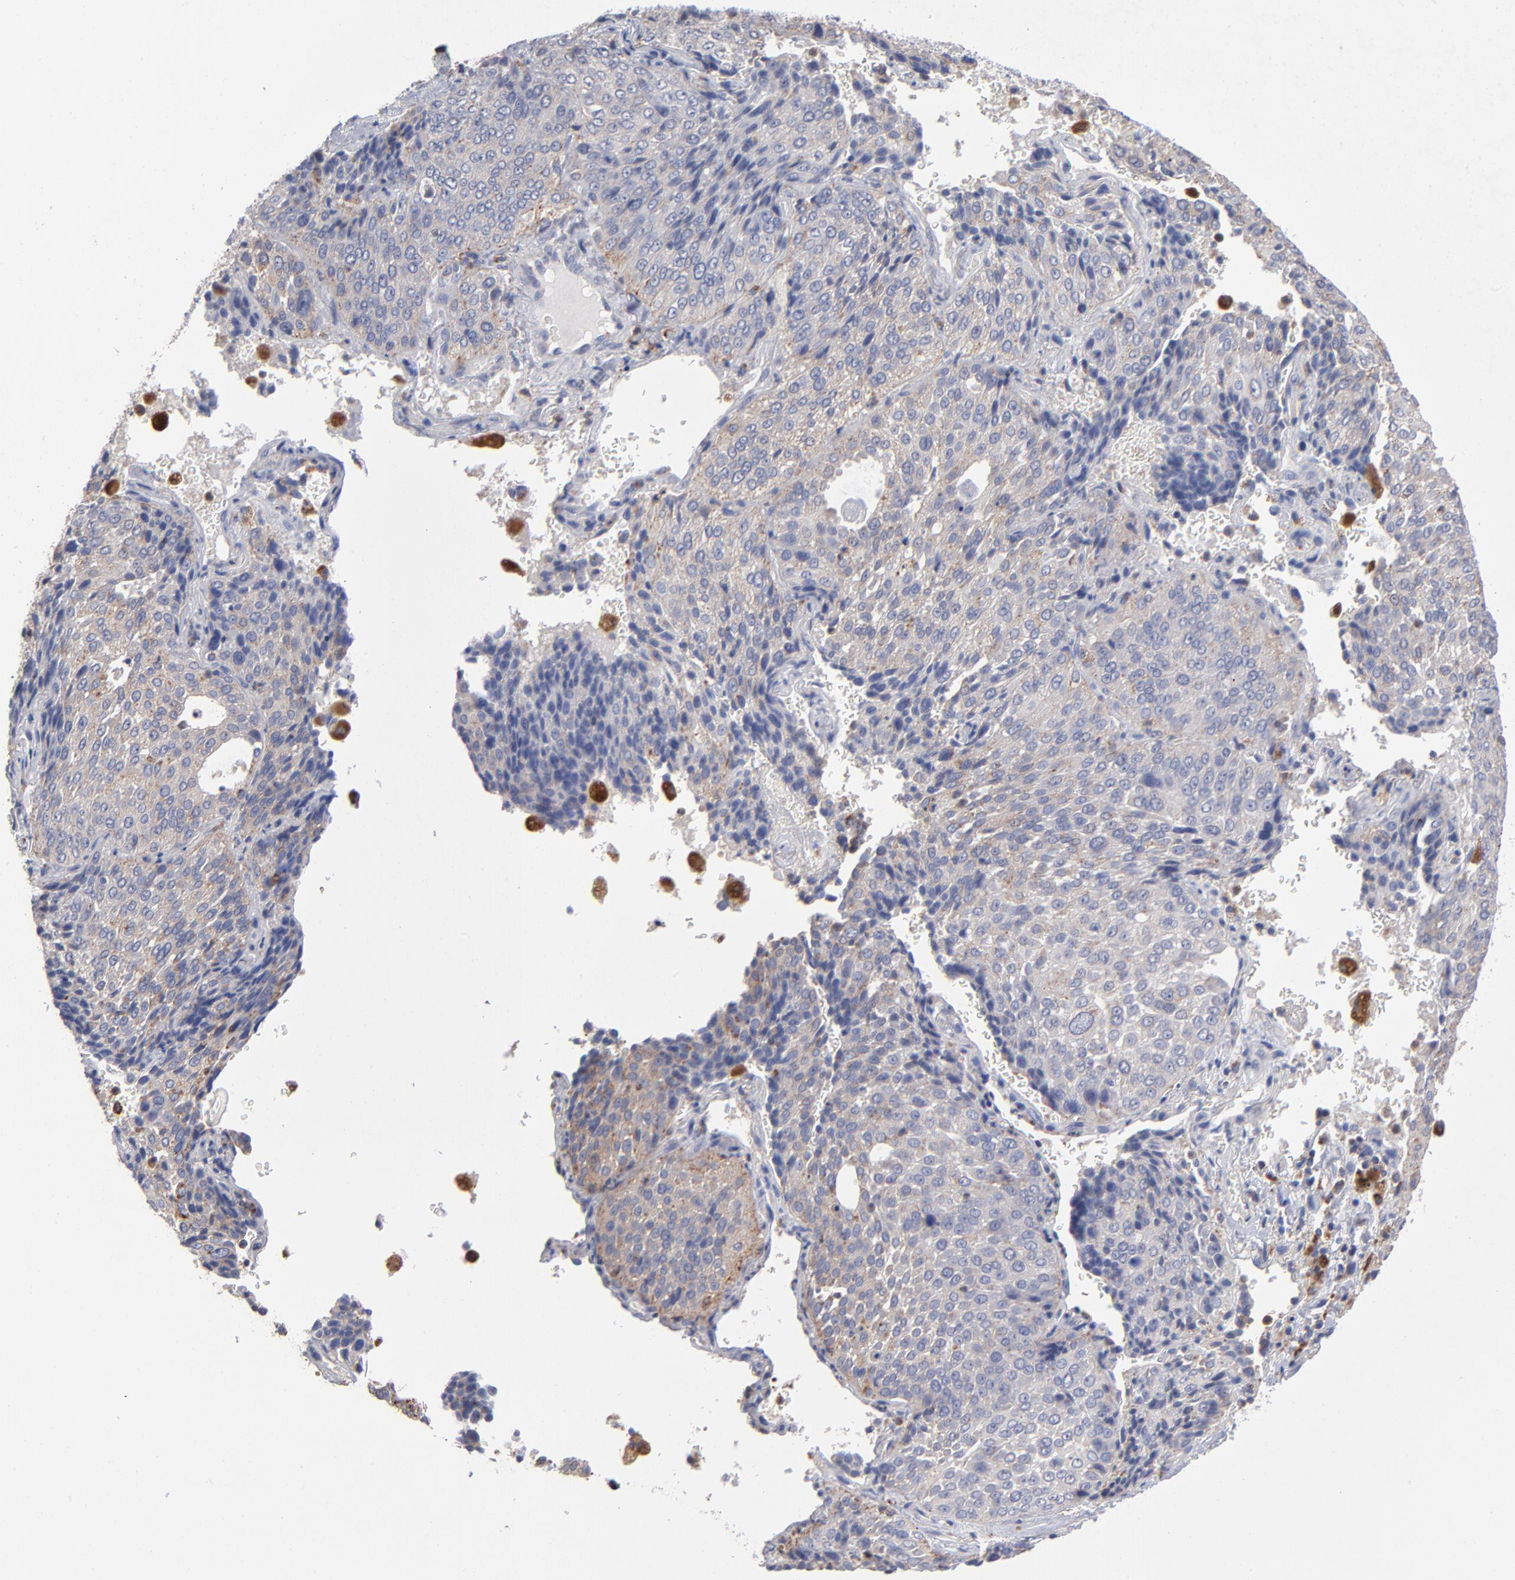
{"staining": {"intensity": "weak", "quantity": "<25%", "location": "cytoplasmic/membranous"}, "tissue": "lung cancer", "cell_type": "Tumor cells", "image_type": "cancer", "snomed": [{"axis": "morphology", "description": "Squamous cell carcinoma, NOS"}, {"axis": "topography", "description": "Lung"}], "caption": "Immunohistochemical staining of human squamous cell carcinoma (lung) shows no significant expression in tumor cells.", "gene": "RRAGB", "patient": {"sex": "male", "age": 54}}